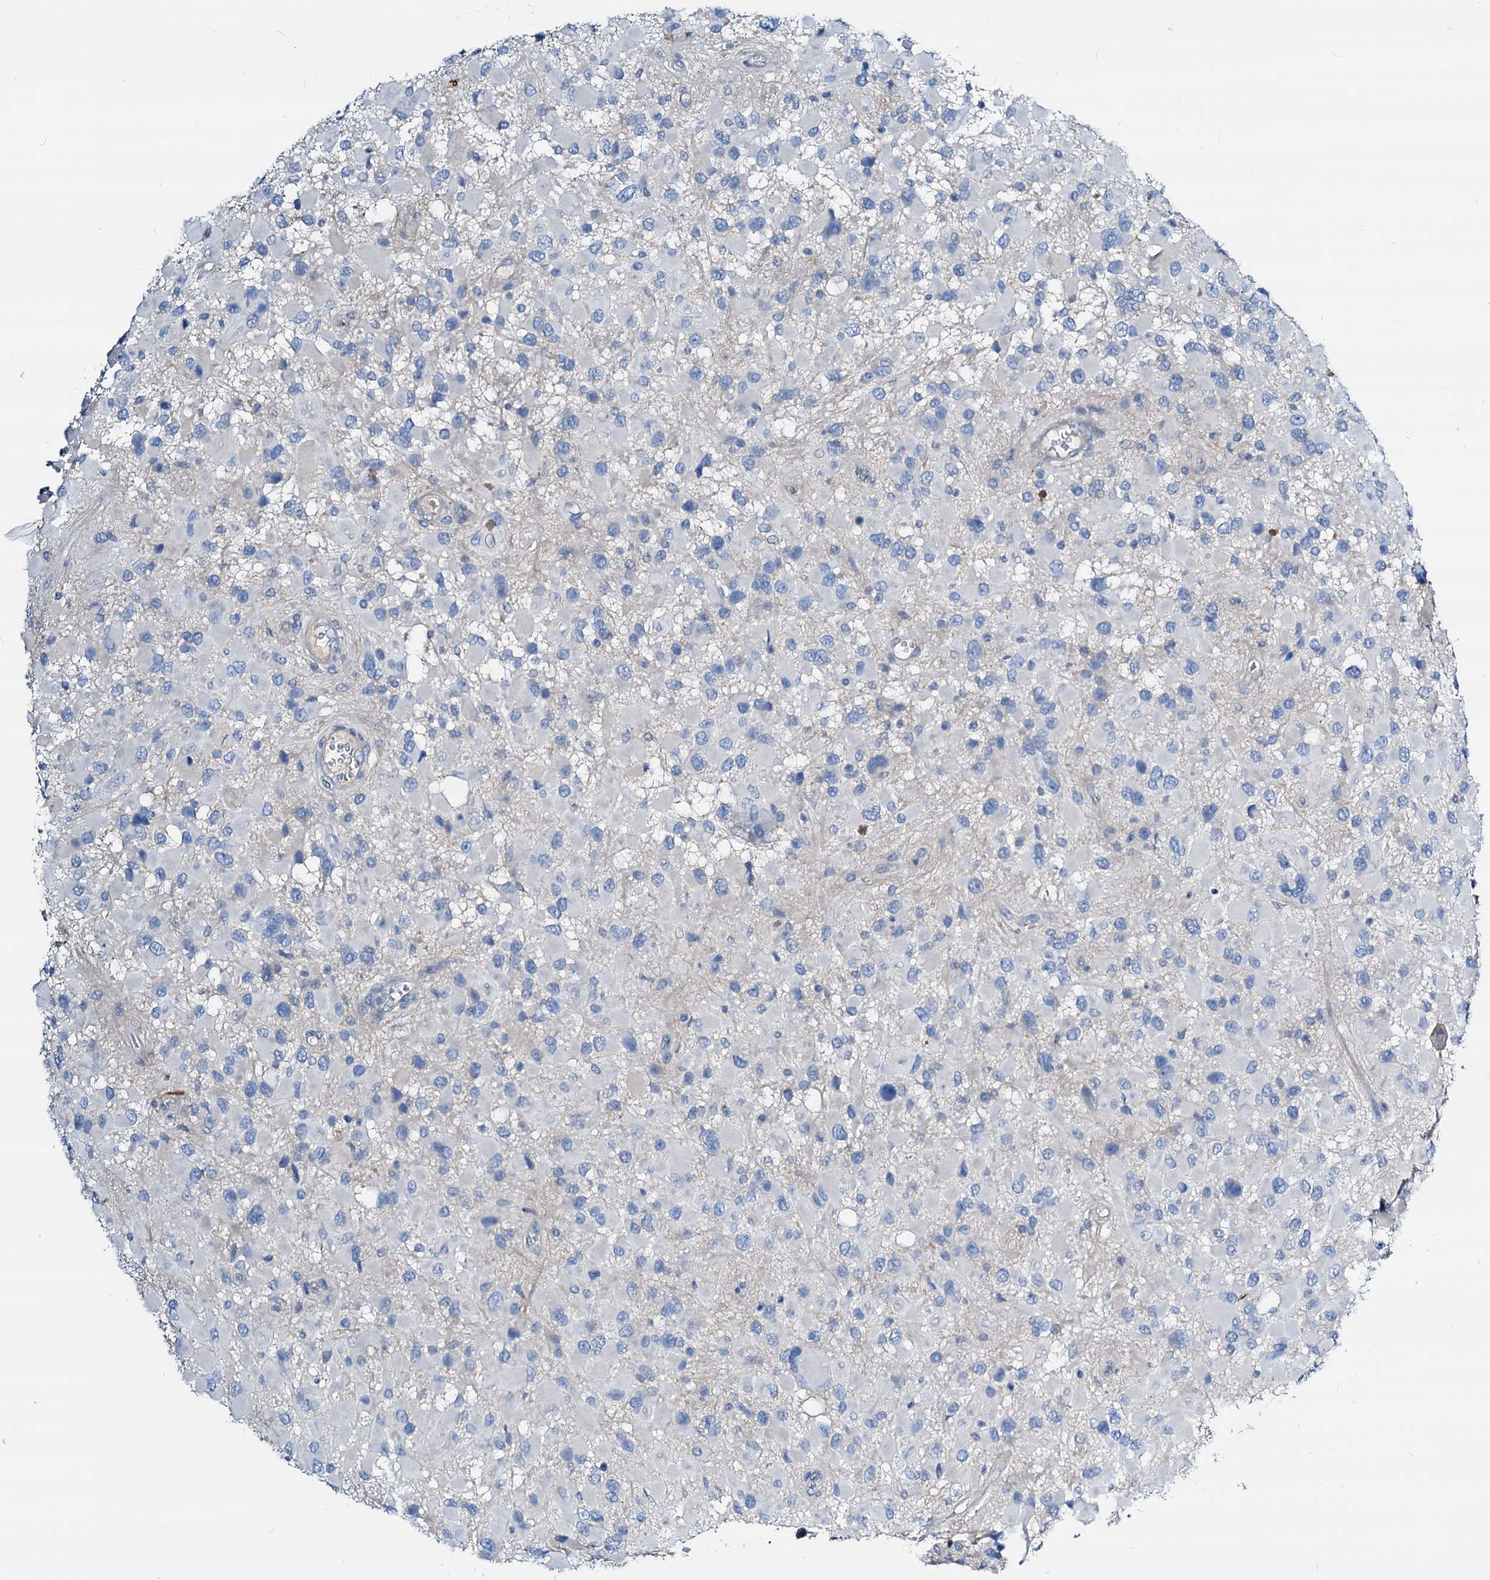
{"staining": {"intensity": "negative", "quantity": "none", "location": "none"}, "tissue": "glioma", "cell_type": "Tumor cells", "image_type": "cancer", "snomed": [{"axis": "morphology", "description": "Glioma, malignant, High grade"}, {"axis": "topography", "description": "Brain"}], "caption": "Immunohistochemistry histopathology image of neoplastic tissue: high-grade glioma (malignant) stained with DAB (3,3'-diaminobenzidine) demonstrates no significant protein positivity in tumor cells.", "gene": "DYDC2", "patient": {"sex": "male", "age": 53}}